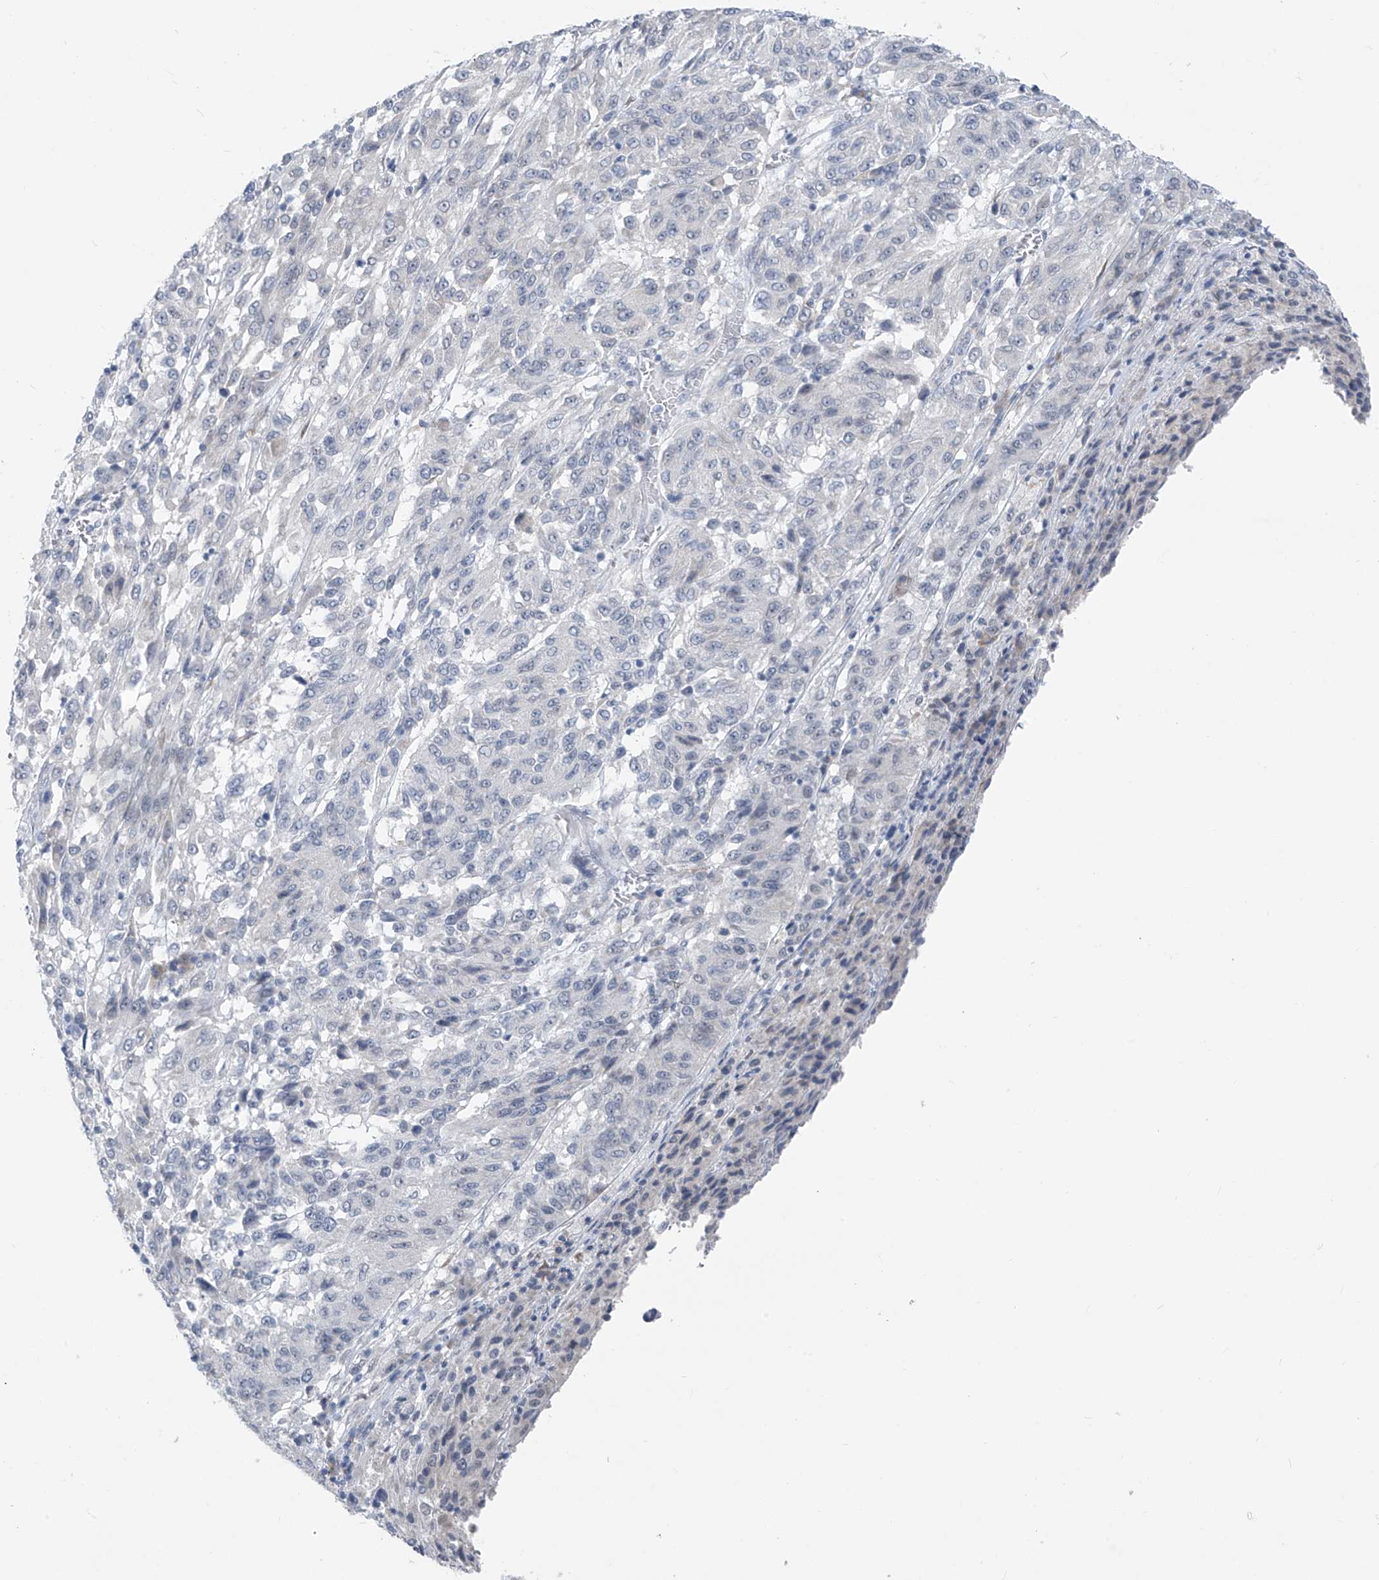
{"staining": {"intensity": "negative", "quantity": "none", "location": "none"}, "tissue": "melanoma", "cell_type": "Tumor cells", "image_type": "cancer", "snomed": [{"axis": "morphology", "description": "Malignant melanoma, Metastatic site"}, {"axis": "topography", "description": "Lung"}], "caption": "High power microscopy histopathology image of an IHC image of malignant melanoma (metastatic site), revealing no significant expression in tumor cells.", "gene": "CYP4V2", "patient": {"sex": "male", "age": 64}}